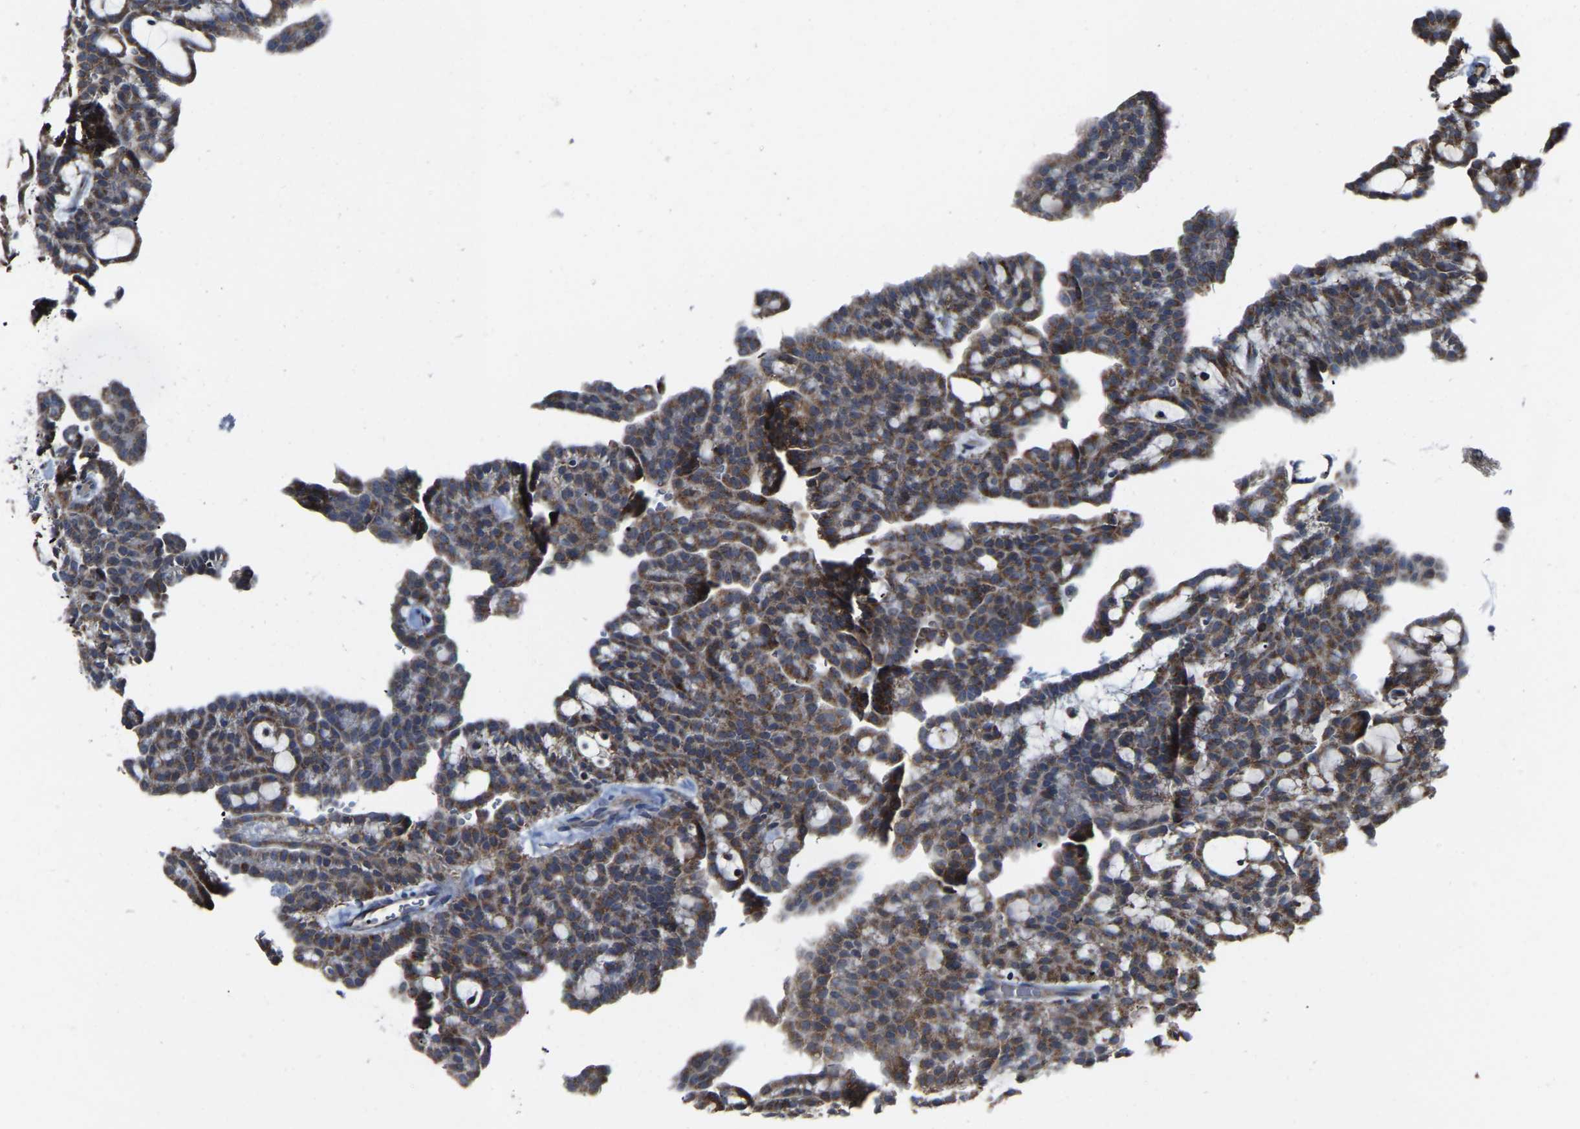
{"staining": {"intensity": "moderate", "quantity": ">75%", "location": "cytoplasmic/membranous"}, "tissue": "renal cancer", "cell_type": "Tumor cells", "image_type": "cancer", "snomed": [{"axis": "morphology", "description": "Adenocarcinoma, NOS"}, {"axis": "topography", "description": "Kidney"}], "caption": "Renal cancer (adenocarcinoma) tissue exhibits moderate cytoplasmic/membranous staining in about >75% of tumor cells", "gene": "CANT1", "patient": {"sex": "male", "age": 63}}